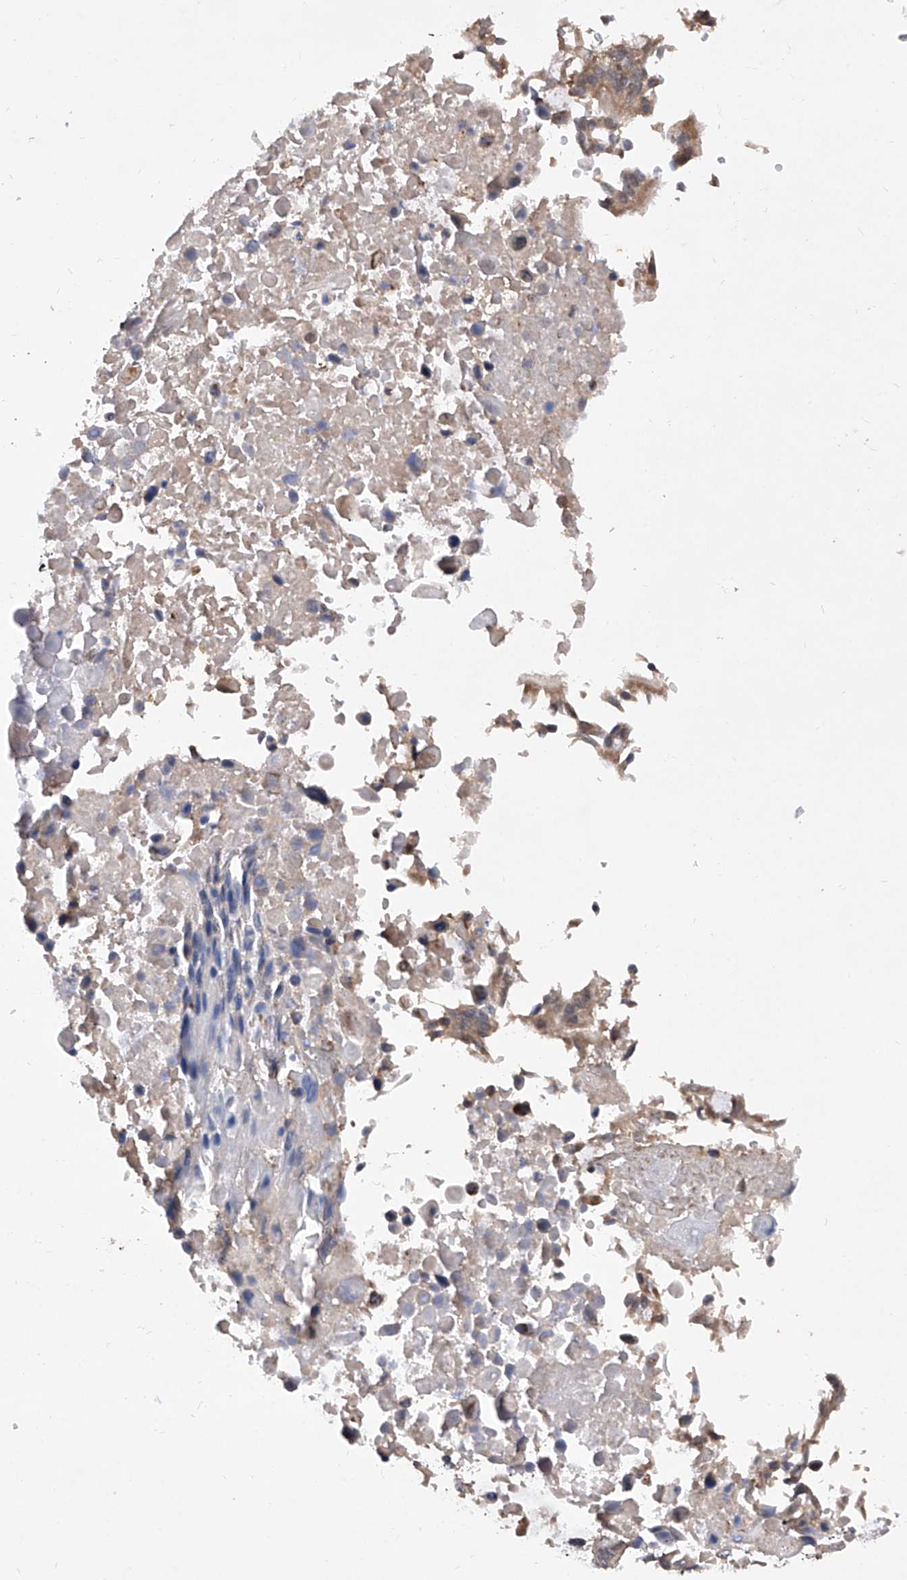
{"staining": {"intensity": "weak", "quantity": "25%-75%", "location": "cytoplasmic/membranous"}, "tissue": "lung cancer", "cell_type": "Tumor cells", "image_type": "cancer", "snomed": [{"axis": "morphology", "description": "Squamous cell carcinoma, NOS"}, {"axis": "topography", "description": "Lung"}], "caption": "High-power microscopy captured an immunohistochemistry (IHC) histopathology image of lung cancer, revealing weak cytoplasmic/membranous positivity in about 25%-75% of tumor cells. Using DAB (brown) and hematoxylin (blue) stains, captured at high magnification using brightfield microscopy.", "gene": "USP45", "patient": {"sex": "male", "age": 66}}